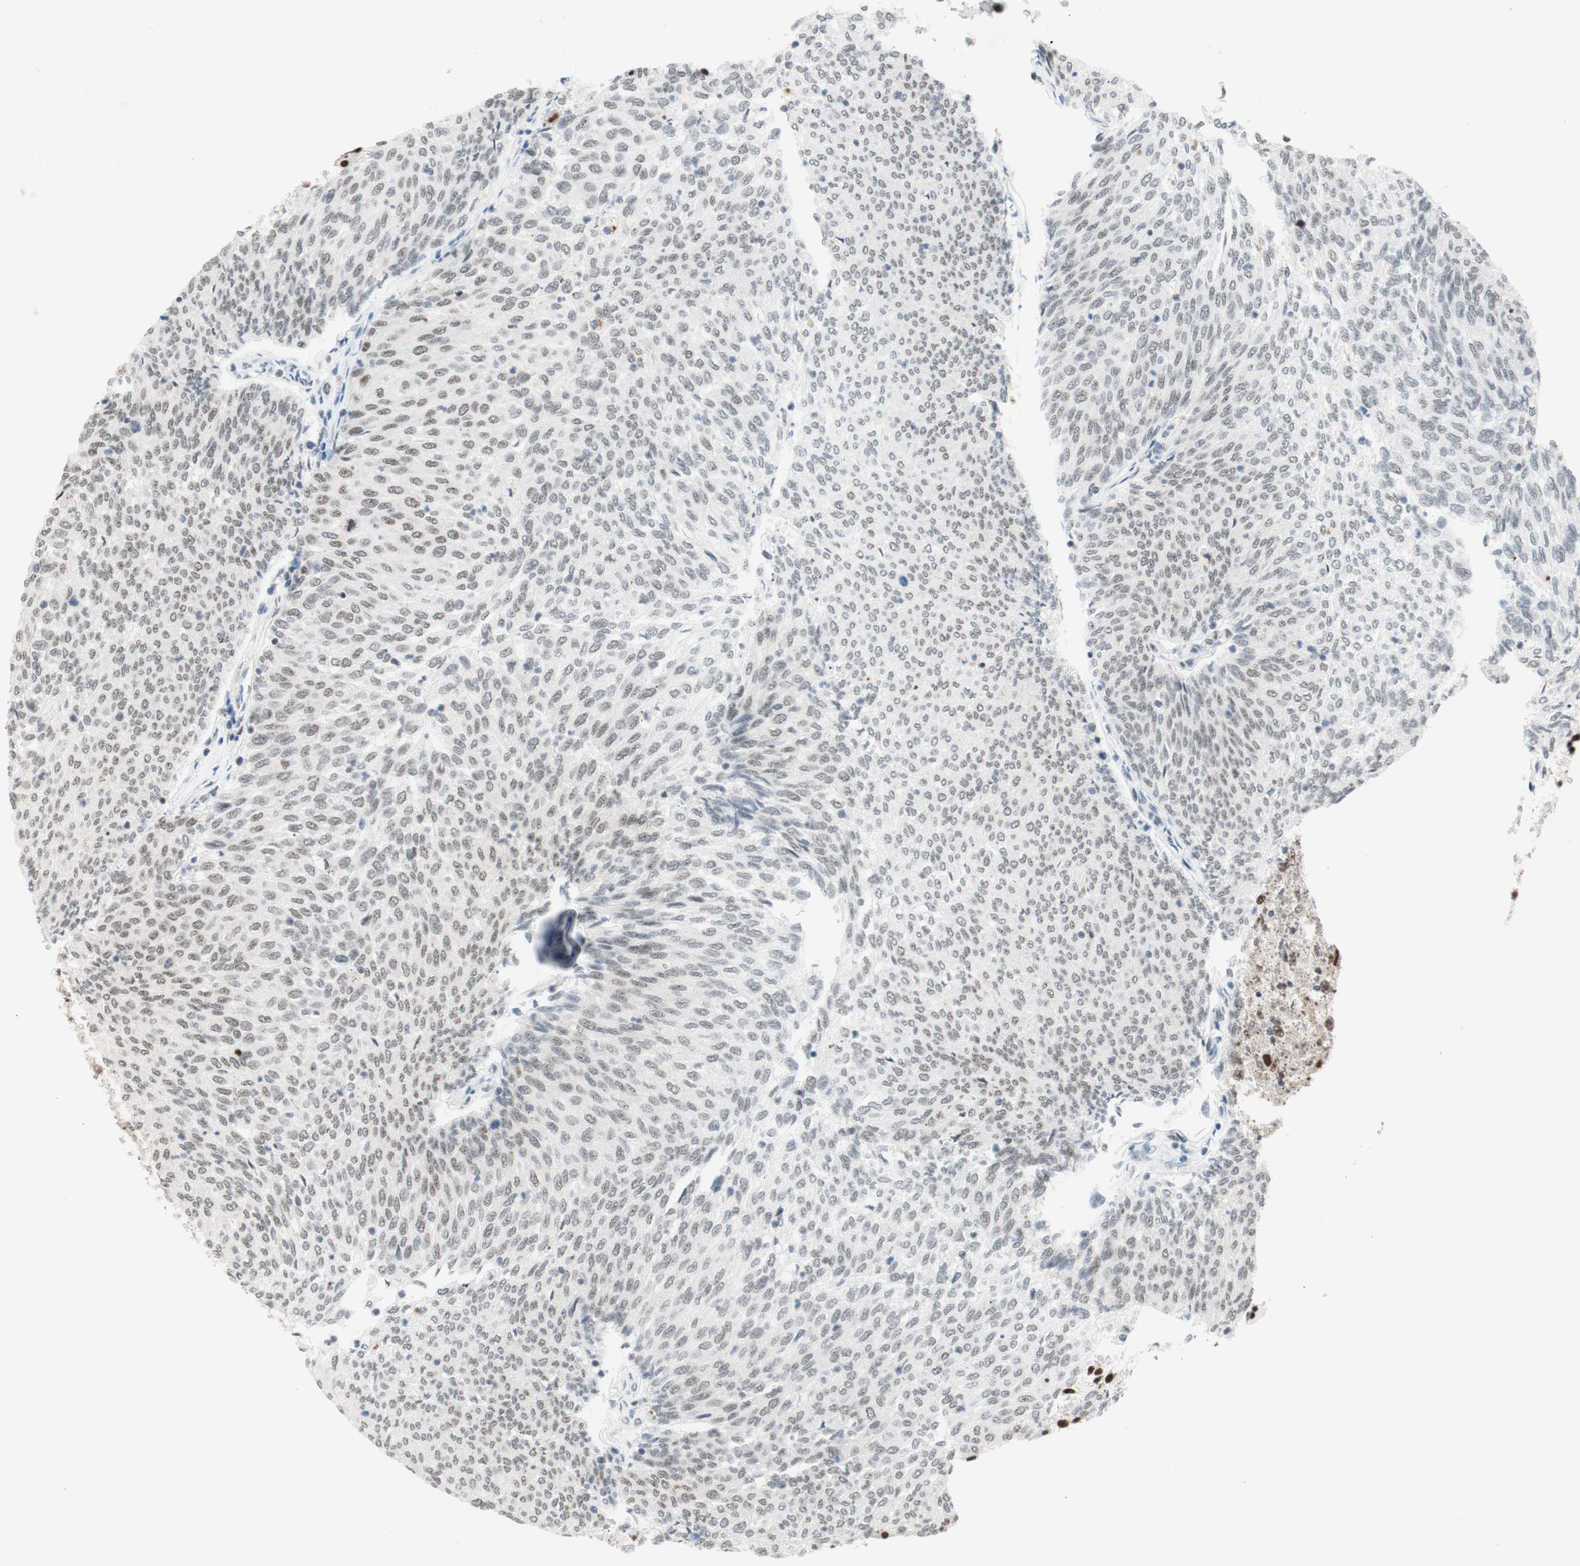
{"staining": {"intensity": "weak", "quantity": ">75%", "location": "nuclear"}, "tissue": "urothelial cancer", "cell_type": "Tumor cells", "image_type": "cancer", "snomed": [{"axis": "morphology", "description": "Urothelial carcinoma, Low grade"}, {"axis": "topography", "description": "Urinary bladder"}], "caption": "There is low levels of weak nuclear positivity in tumor cells of urothelial cancer, as demonstrated by immunohistochemical staining (brown color).", "gene": "PRPF19", "patient": {"sex": "female", "age": 79}}